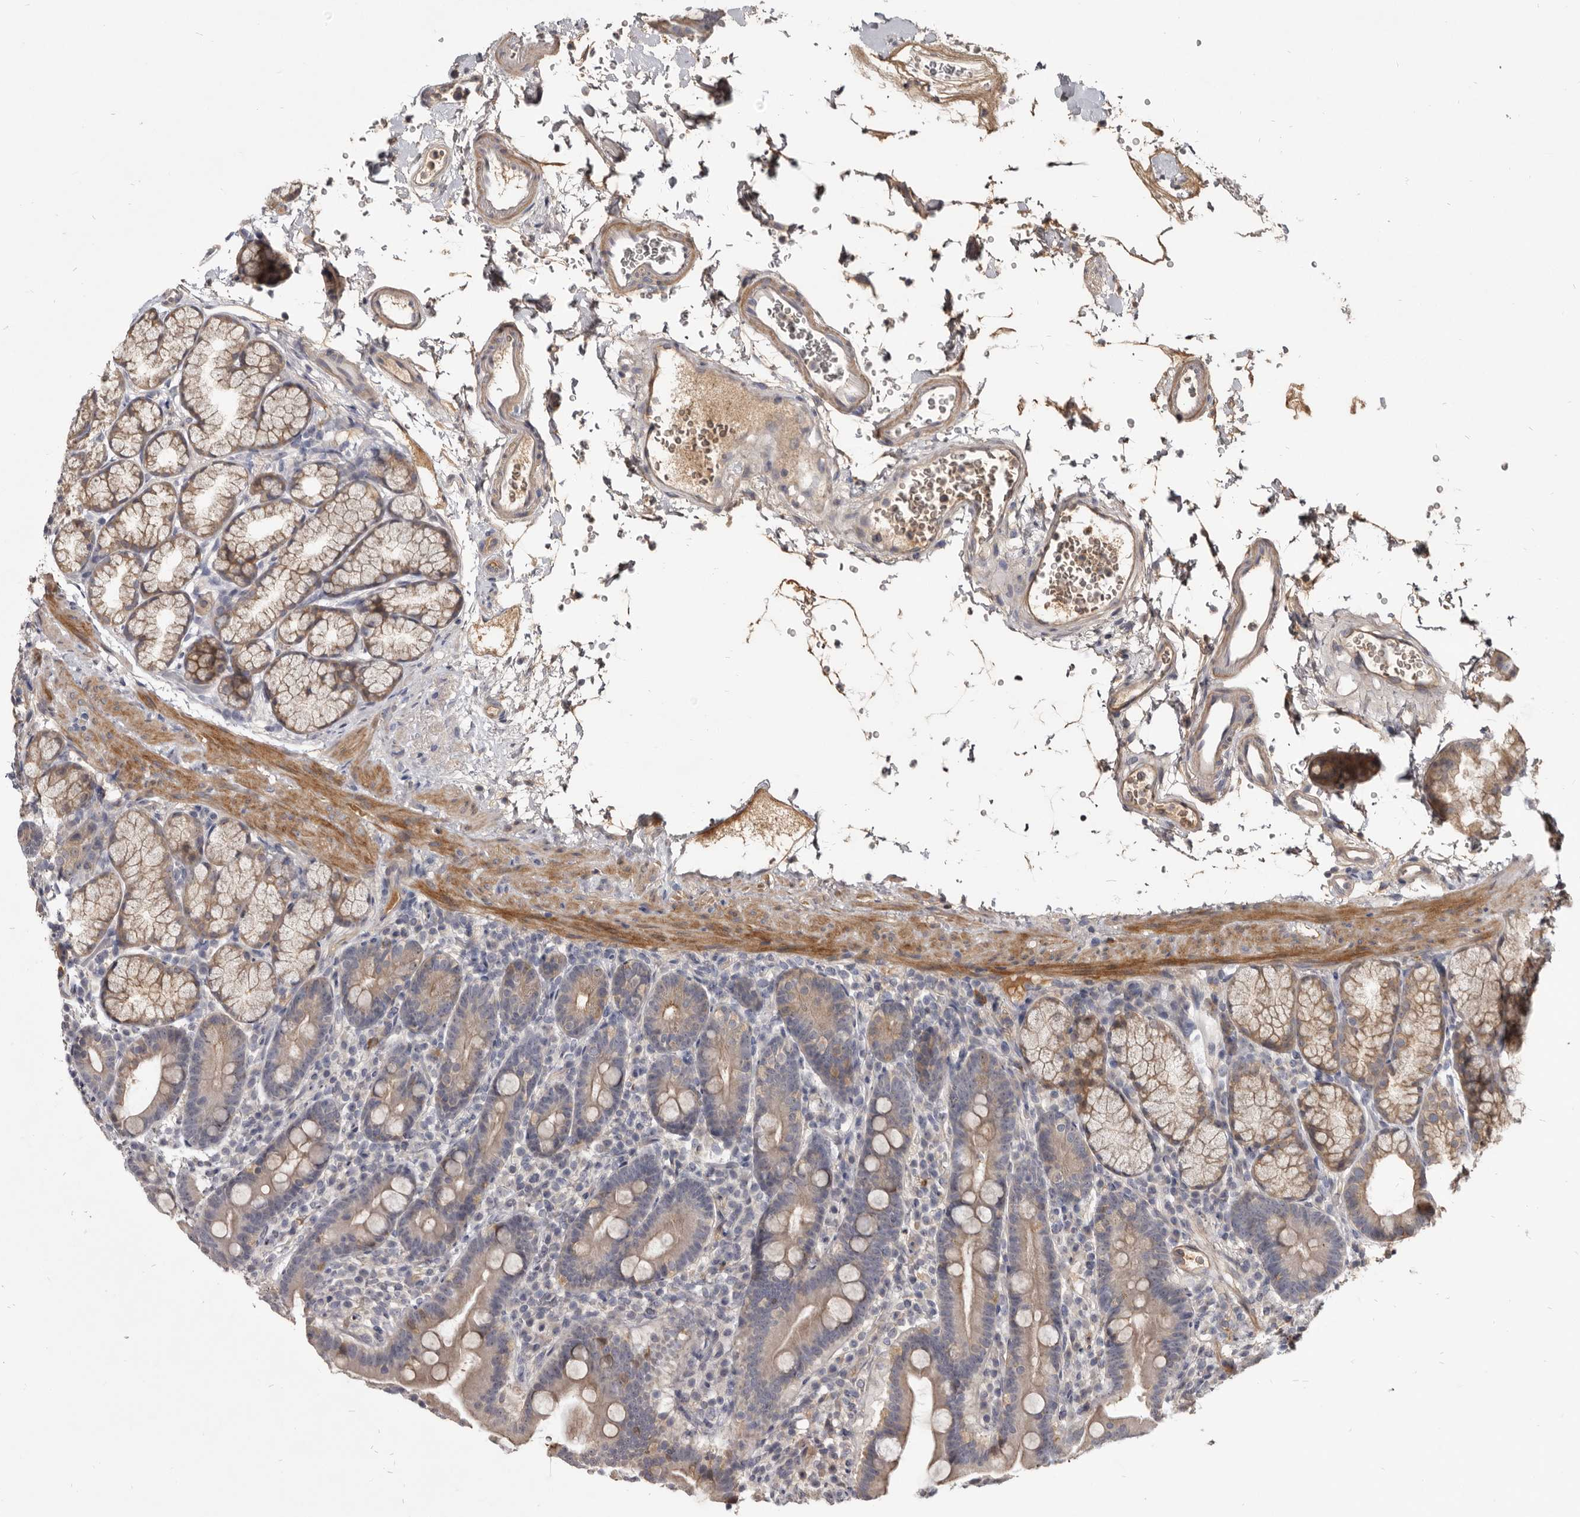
{"staining": {"intensity": "weak", "quantity": "25%-75%", "location": "cytoplasmic/membranous"}, "tissue": "duodenum", "cell_type": "Glandular cells", "image_type": "normal", "snomed": [{"axis": "morphology", "description": "Normal tissue, NOS"}, {"axis": "topography", "description": "Duodenum"}], "caption": "Immunohistochemical staining of unremarkable human duodenum shows weak cytoplasmic/membranous protein expression in about 25%-75% of glandular cells.", "gene": "TTC39A", "patient": {"sex": "male", "age": 54}}